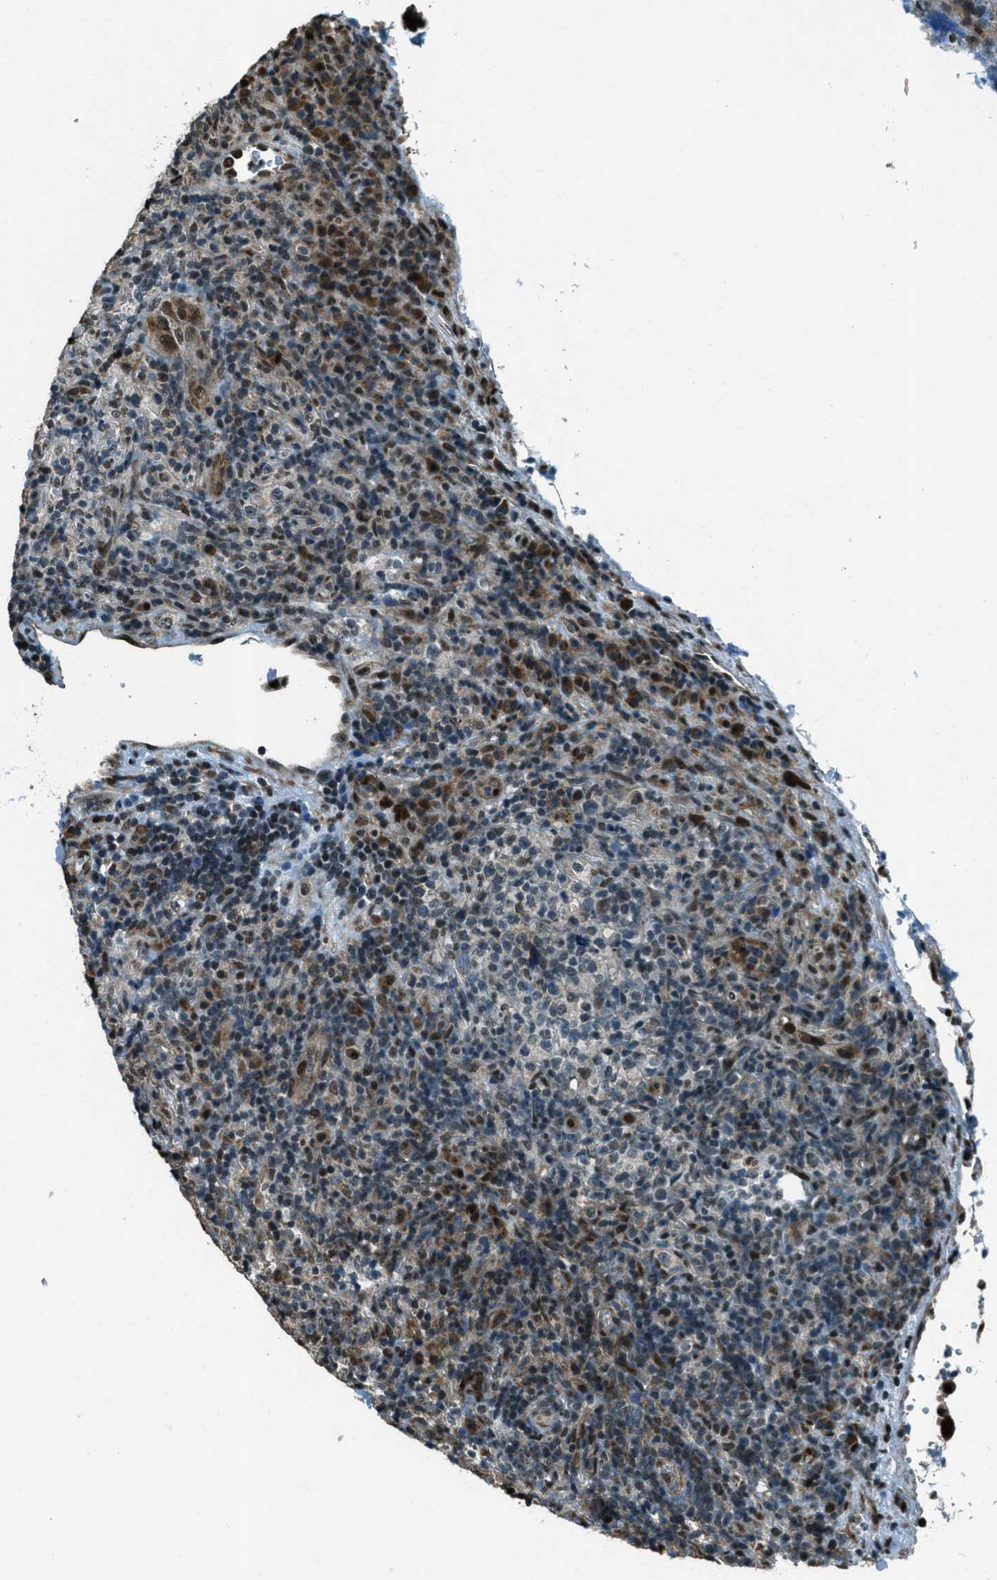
{"staining": {"intensity": "moderate", "quantity": "25%-75%", "location": "cytoplasmic/membranous,nuclear"}, "tissue": "lymphoma", "cell_type": "Tumor cells", "image_type": "cancer", "snomed": [{"axis": "morphology", "description": "Malignant lymphoma, non-Hodgkin's type, High grade"}, {"axis": "topography", "description": "Lymph node"}], "caption": "This is a photomicrograph of immunohistochemistry staining of malignant lymphoma, non-Hodgkin's type (high-grade), which shows moderate staining in the cytoplasmic/membranous and nuclear of tumor cells.", "gene": "TARDBP", "patient": {"sex": "female", "age": 76}}